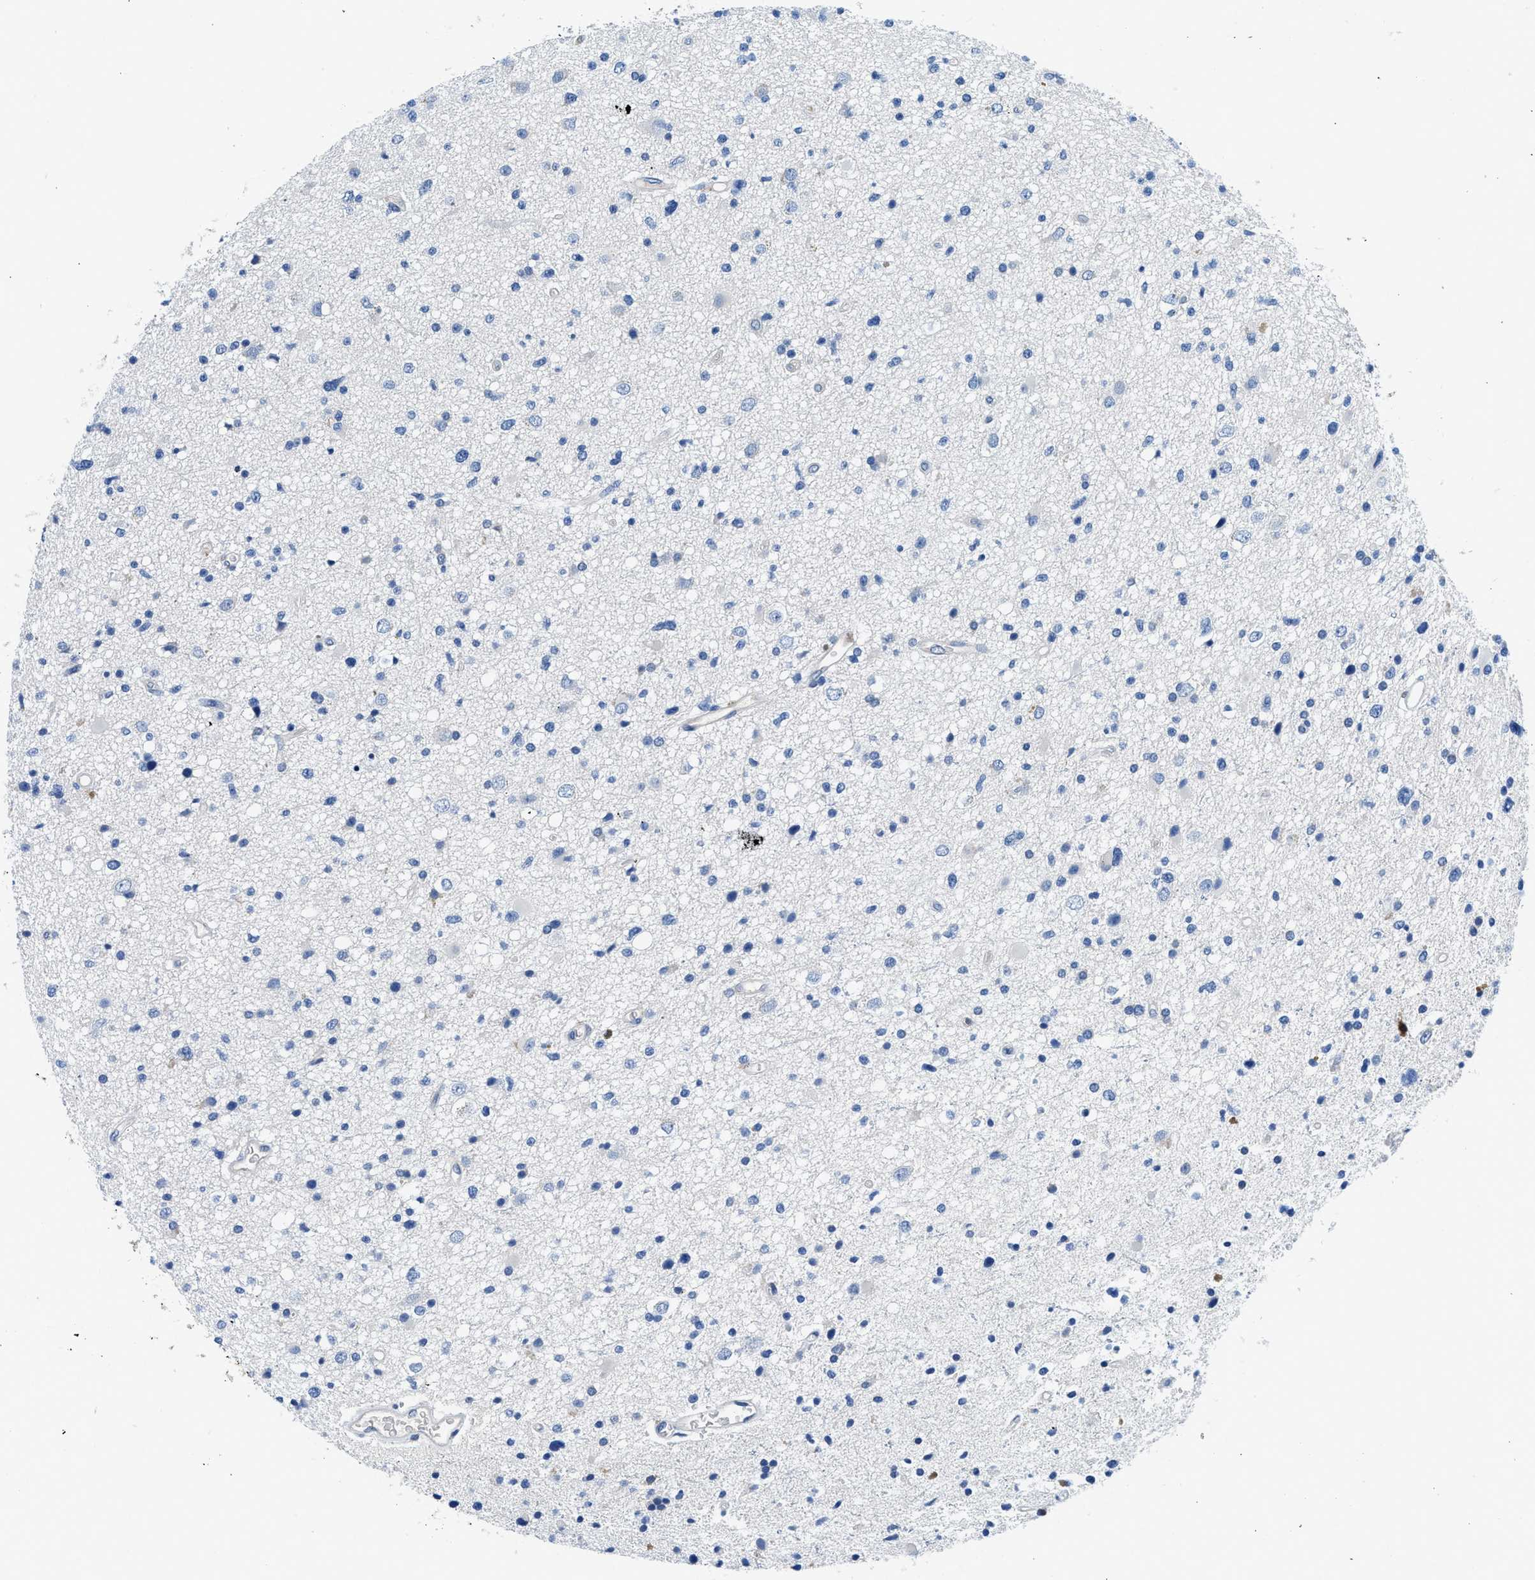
{"staining": {"intensity": "negative", "quantity": "none", "location": "none"}, "tissue": "glioma", "cell_type": "Tumor cells", "image_type": "cancer", "snomed": [{"axis": "morphology", "description": "Glioma, malignant, High grade"}, {"axis": "topography", "description": "Brain"}], "caption": "High power microscopy photomicrograph of an immunohistochemistry histopathology image of high-grade glioma (malignant), revealing no significant positivity in tumor cells.", "gene": "FADS6", "patient": {"sex": "male", "age": 33}}